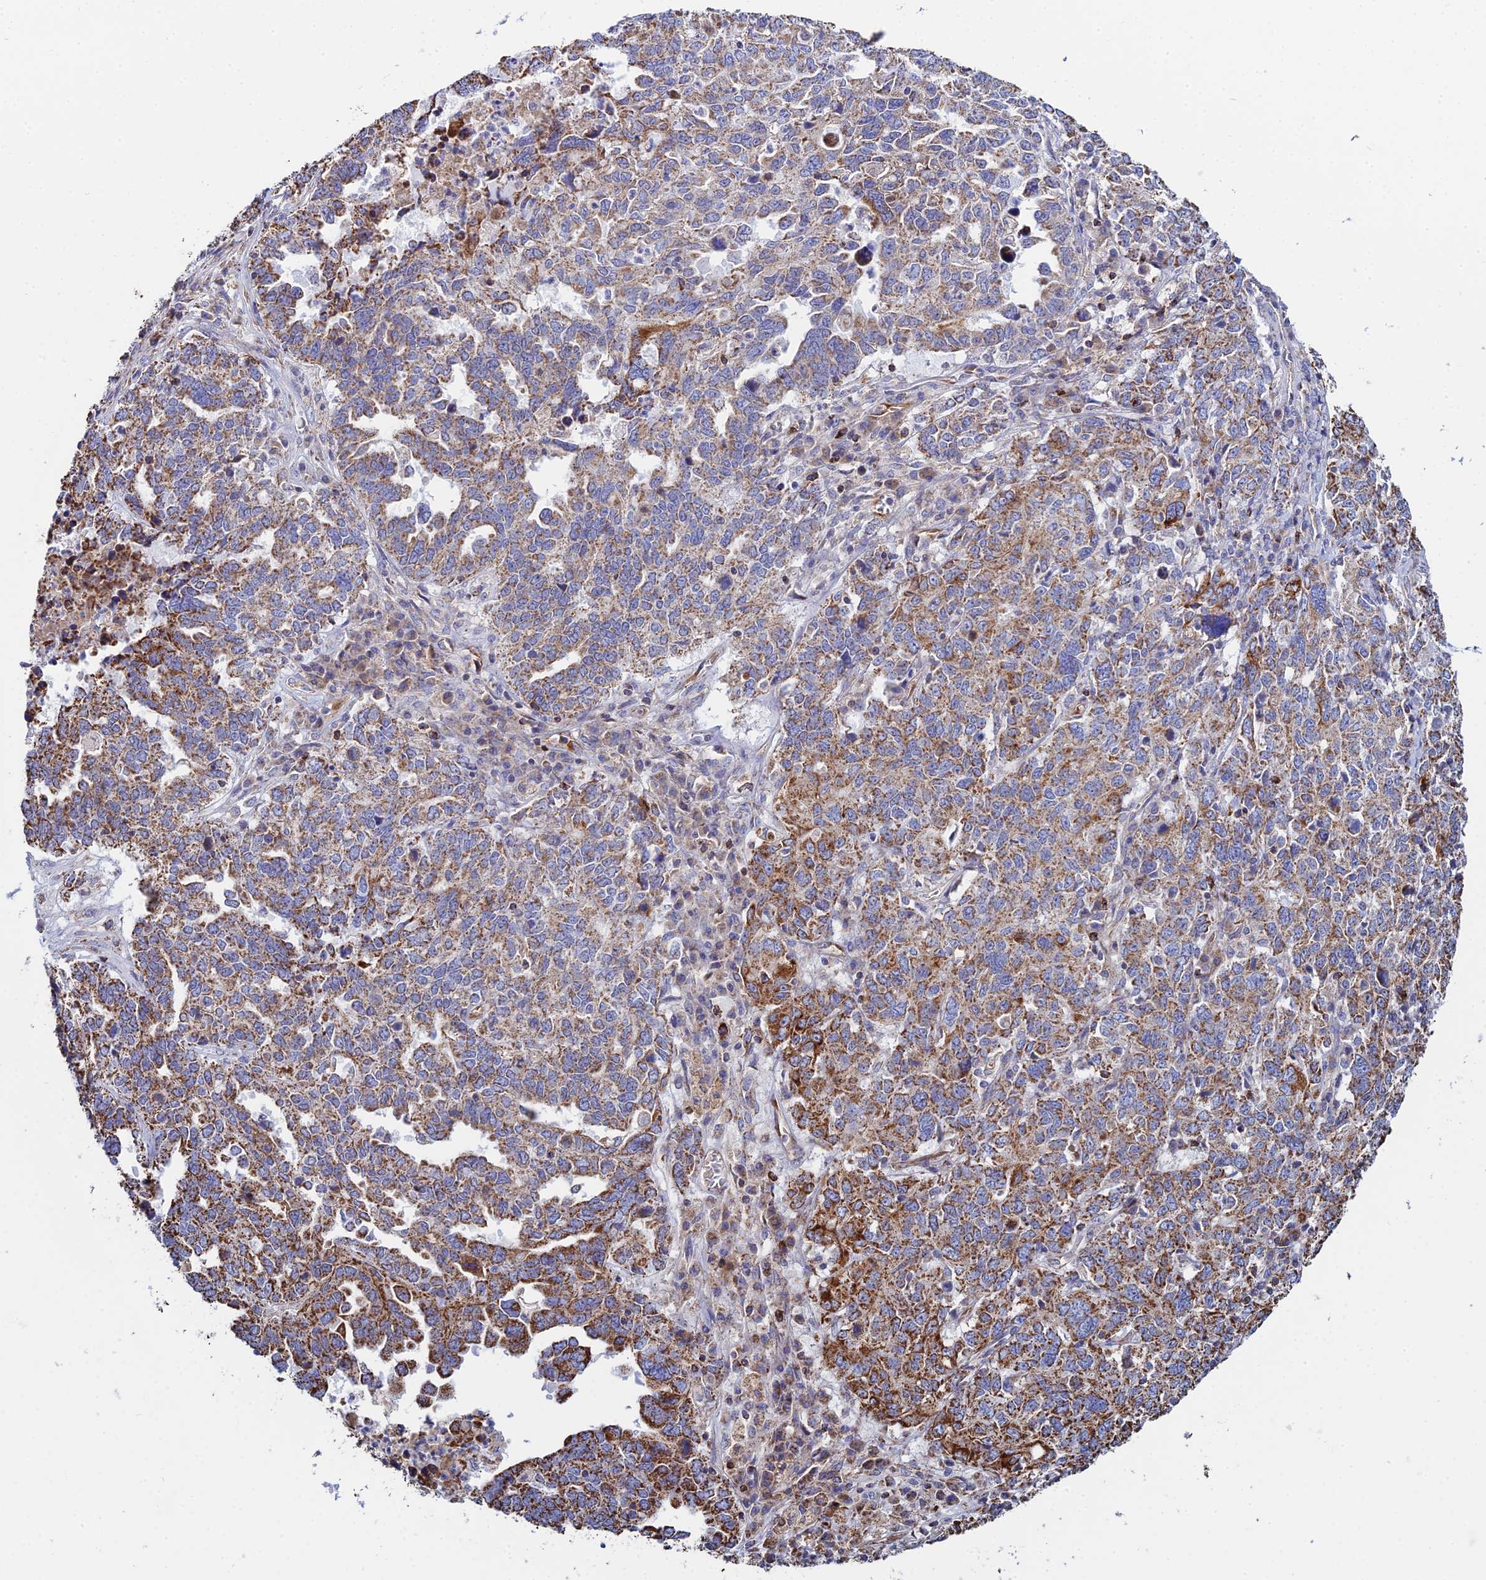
{"staining": {"intensity": "strong", "quantity": ">75%", "location": "cytoplasmic/membranous"}, "tissue": "ovarian cancer", "cell_type": "Tumor cells", "image_type": "cancer", "snomed": [{"axis": "morphology", "description": "Carcinoma, endometroid"}, {"axis": "topography", "description": "Ovary"}], "caption": "Ovarian cancer (endometroid carcinoma) stained with DAB IHC displays high levels of strong cytoplasmic/membranous positivity in approximately >75% of tumor cells. (Stains: DAB in brown, nuclei in blue, Microscopy: brightfield microscopy at high magnification).", "gene": "SPOCK2", "patient": {"sex": "female", "age": 62}}